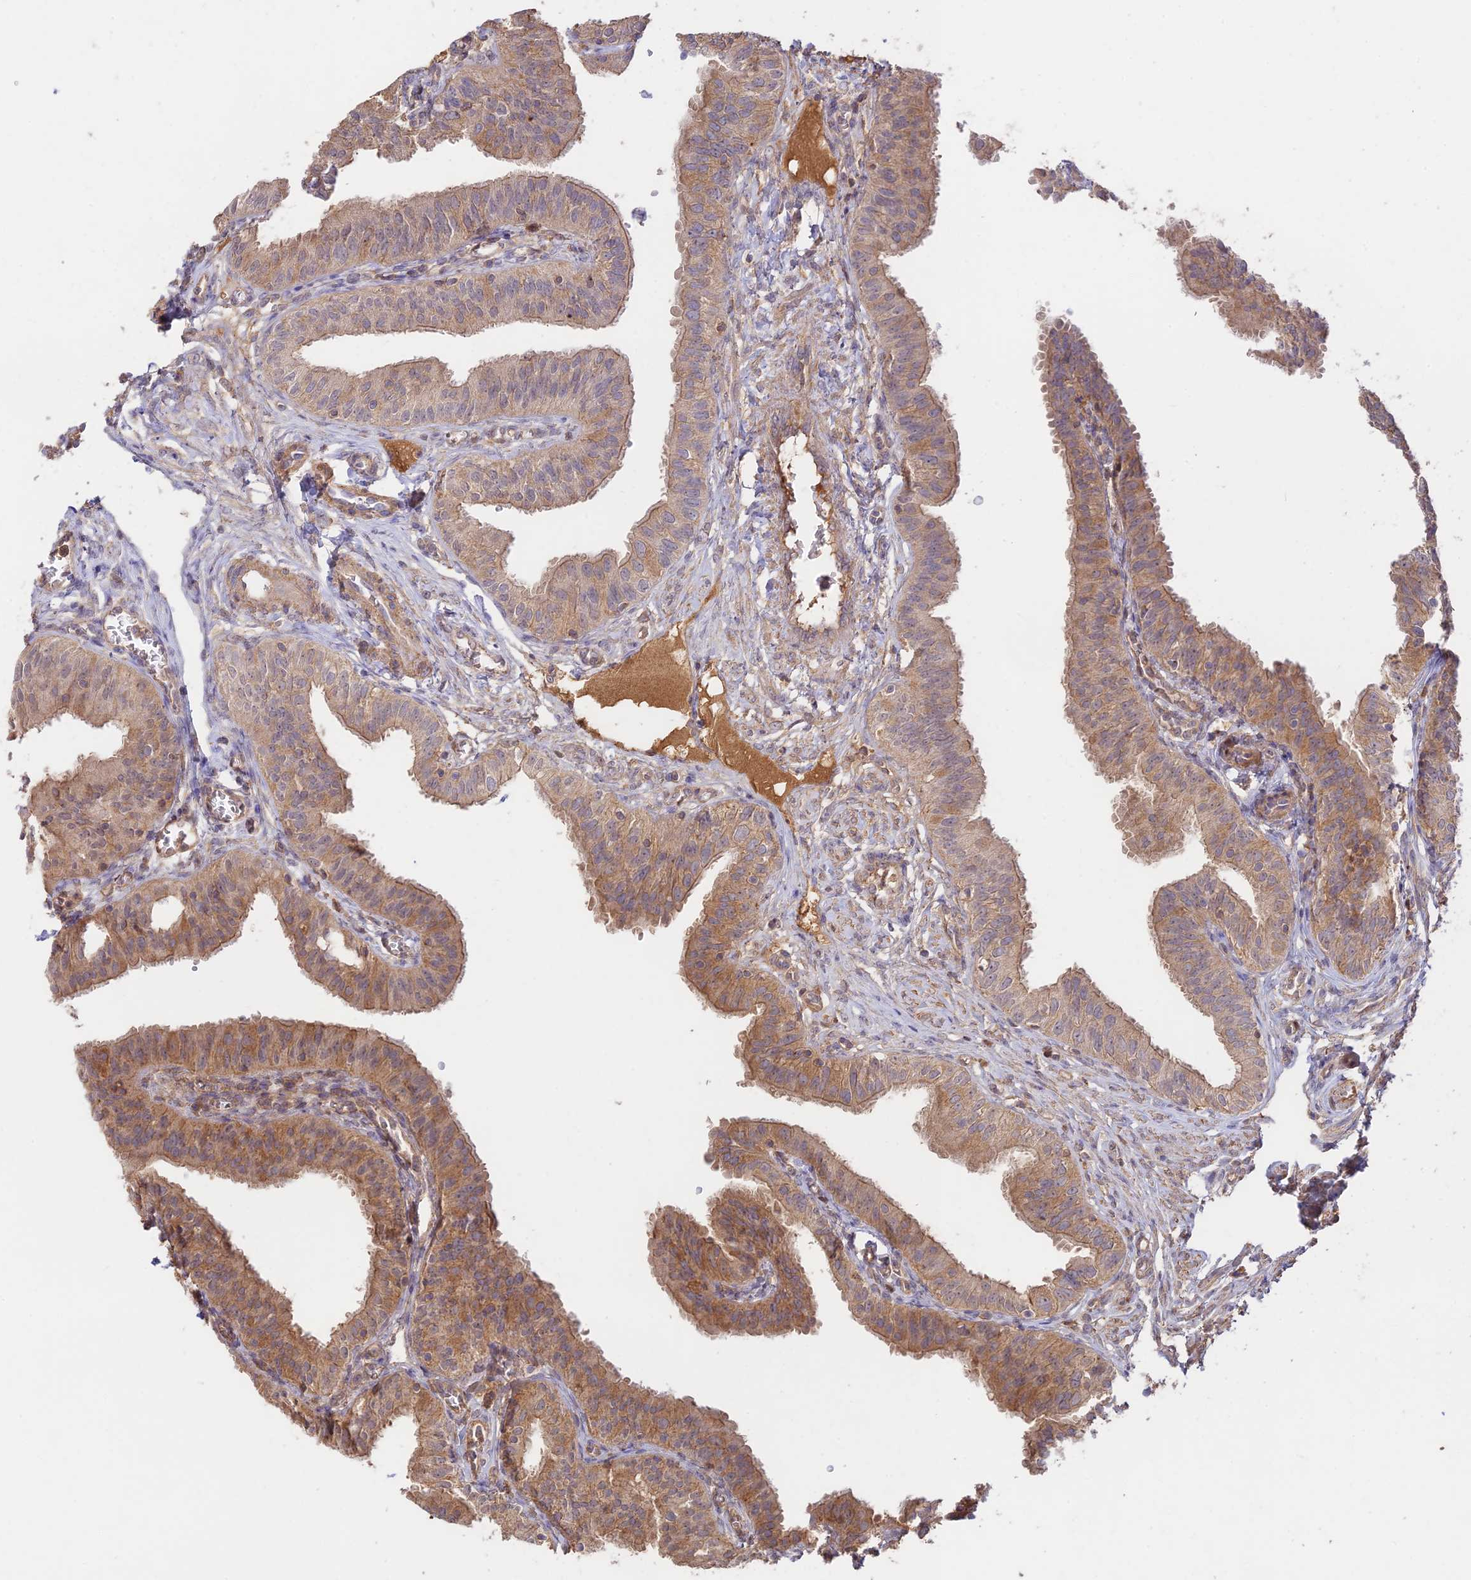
{"staining": {"intensity": "weak", "quantity": ">75%", "location": "cytoplasmic/membranous"}, "tissue": "fallopian tube", "cell_type": "Glandular cells", "image_type": "normal", "snomed": [{"axis": "morphology", "description": "Normal tissue, NOS"}, {"axis": "topography", "description": "Fallopian tube"}, {"axis": "topography", "description": "Ovary"}], "caption": "Weak cytoplasmic/membranous staining is seen in about >75% of glandular cells in benign fallopian tube. (brown staining indicates protein expression, while blue staining denotes nuclei).", "gene": "CLCF1", "patient": {"sex": "female", "age": 42}}